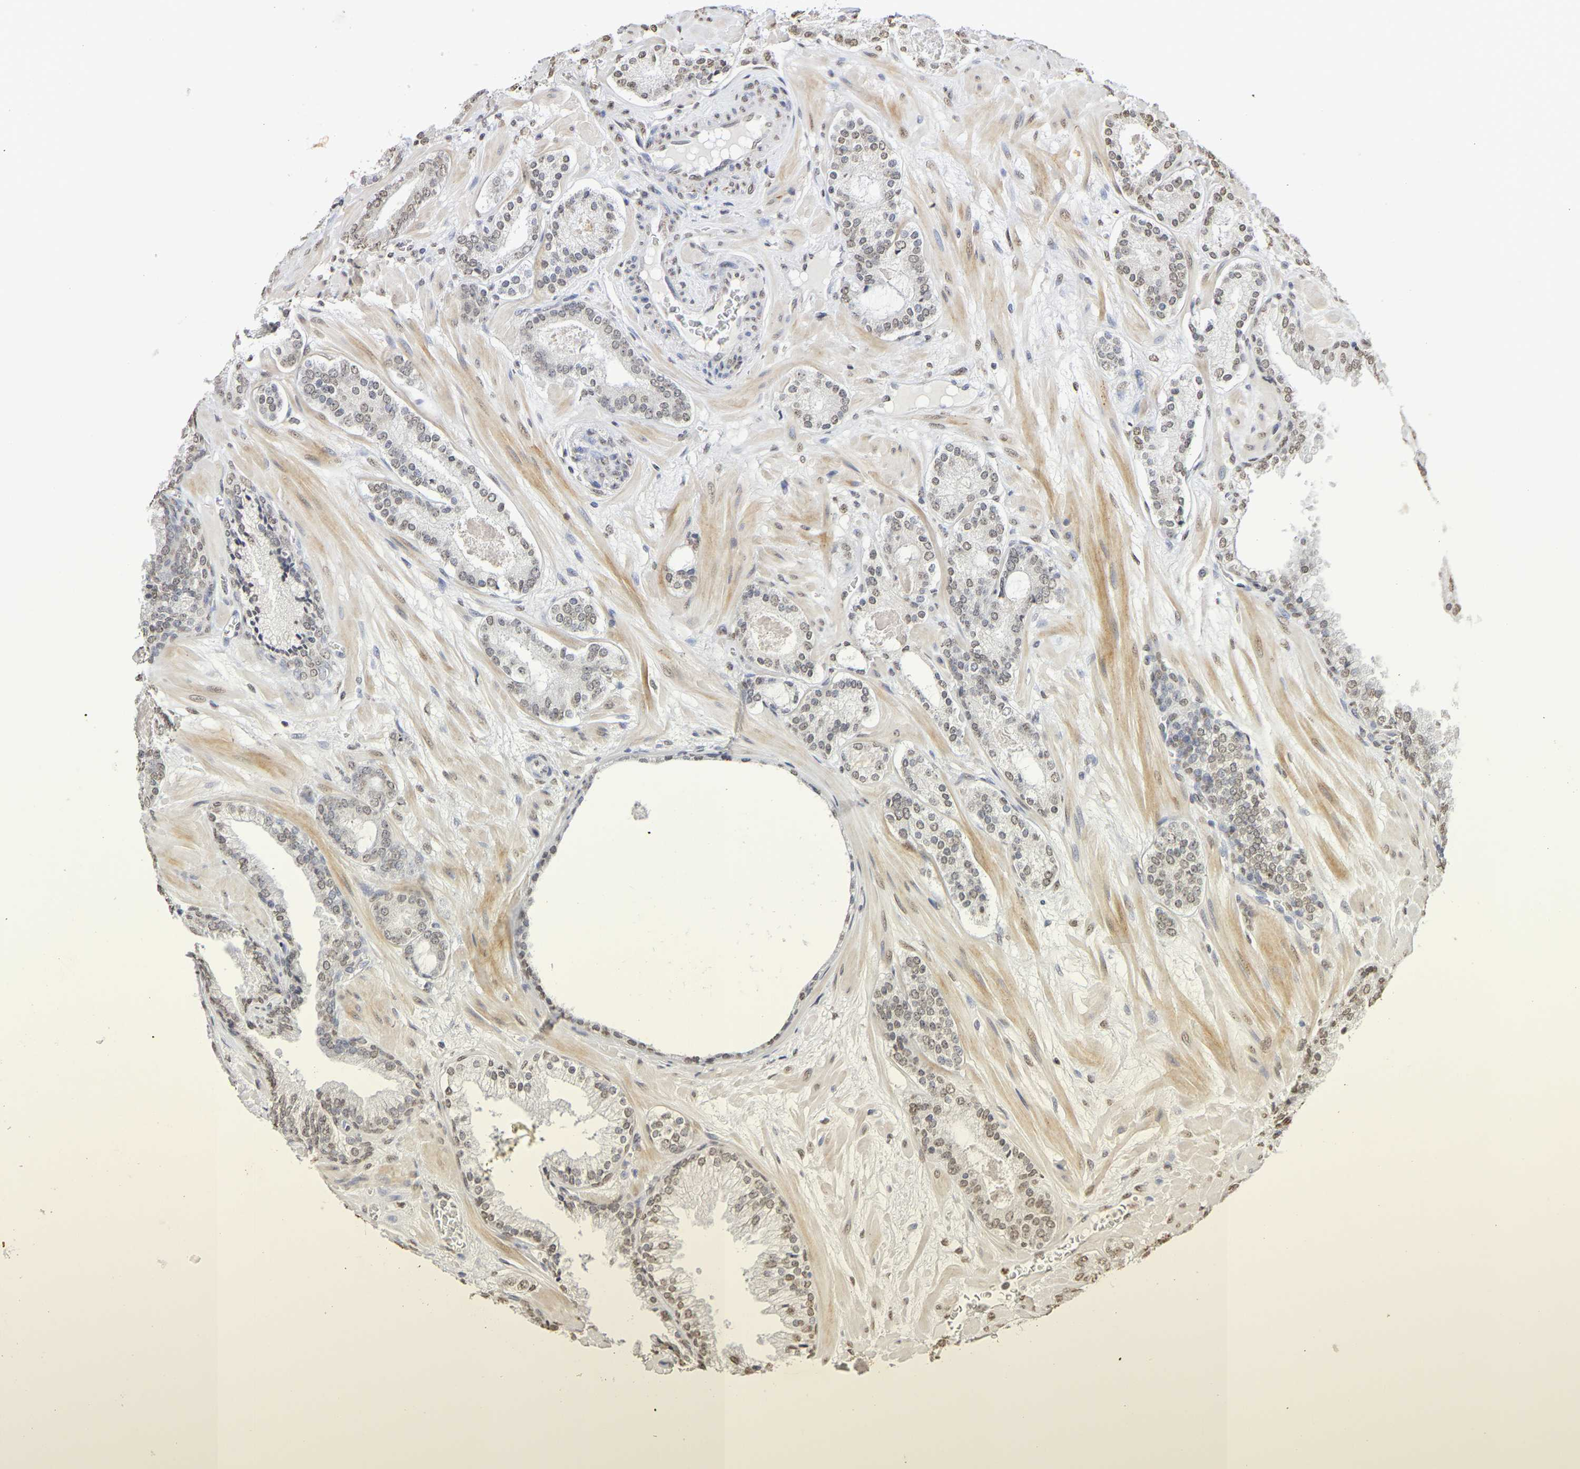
{"staining": {"intensity": "weak", "quantity": ">75%", "location": "nuclear"}, "tissue": "prostate cancer", "cell_type": "Tumor cells", "image_type": "cancer", "snomed": [{"axis": "morphology", "description": "Adenocarcinoma, Low grade"}, {"axis": "topography", "description": "Prostate"}], "caption": "Tumor cells demonstrate weak nuclear staining in approximately >75% of cells in prostate cancer (low-grade adenocarcinoma).", "gene": "ATF4", "patient": {"sex": "male", "age": 63}}